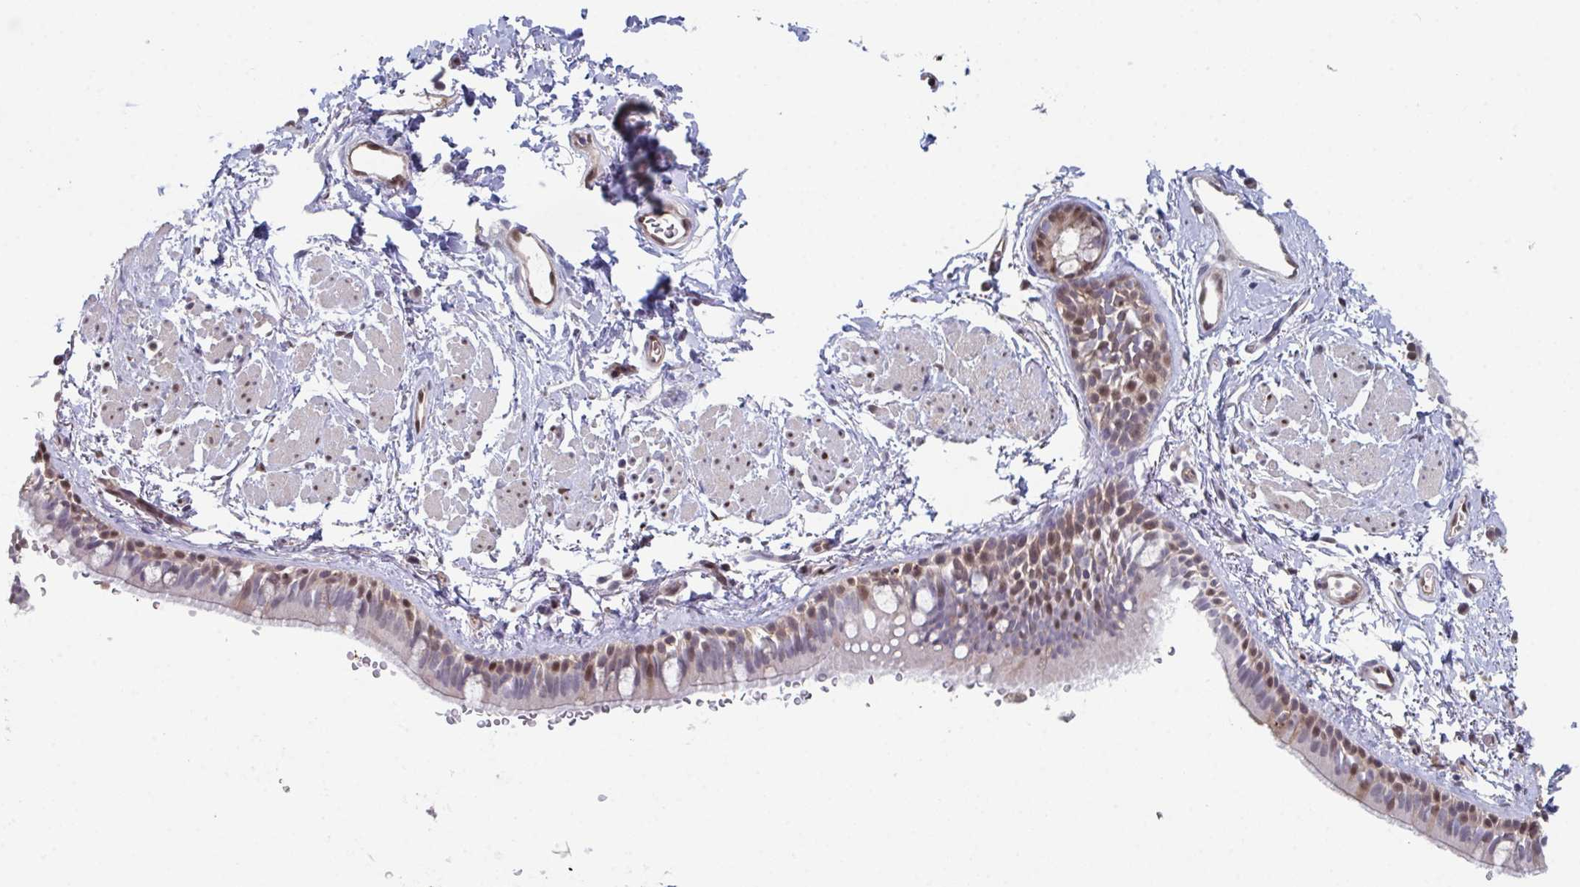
{"staining": {"intensity": "moderate", "quantity": ">75%", "location": "nuclear"}, "tissue": "bronchus", "cell_type": "Respiratory epithelial cells", "image_type": "normal", "snomed": [{"axis": "morphology", "description": "Normal tissue, NOS"}, {"axis": "topography", "description": "Lymph node"}, {"axis": "topography", "description": "Cartilage tissue"}, {"axis": "topography", "description": "Bronchus"}], "caption": "Protein expression analysis of unremarkable bronchus demonstrates moderate nuclear staining in about >75% of respiratory epithelial cells. Nuclei are stained in blue.", "gene": "ACD", "patient": {"sex": "female", "age": 70}}